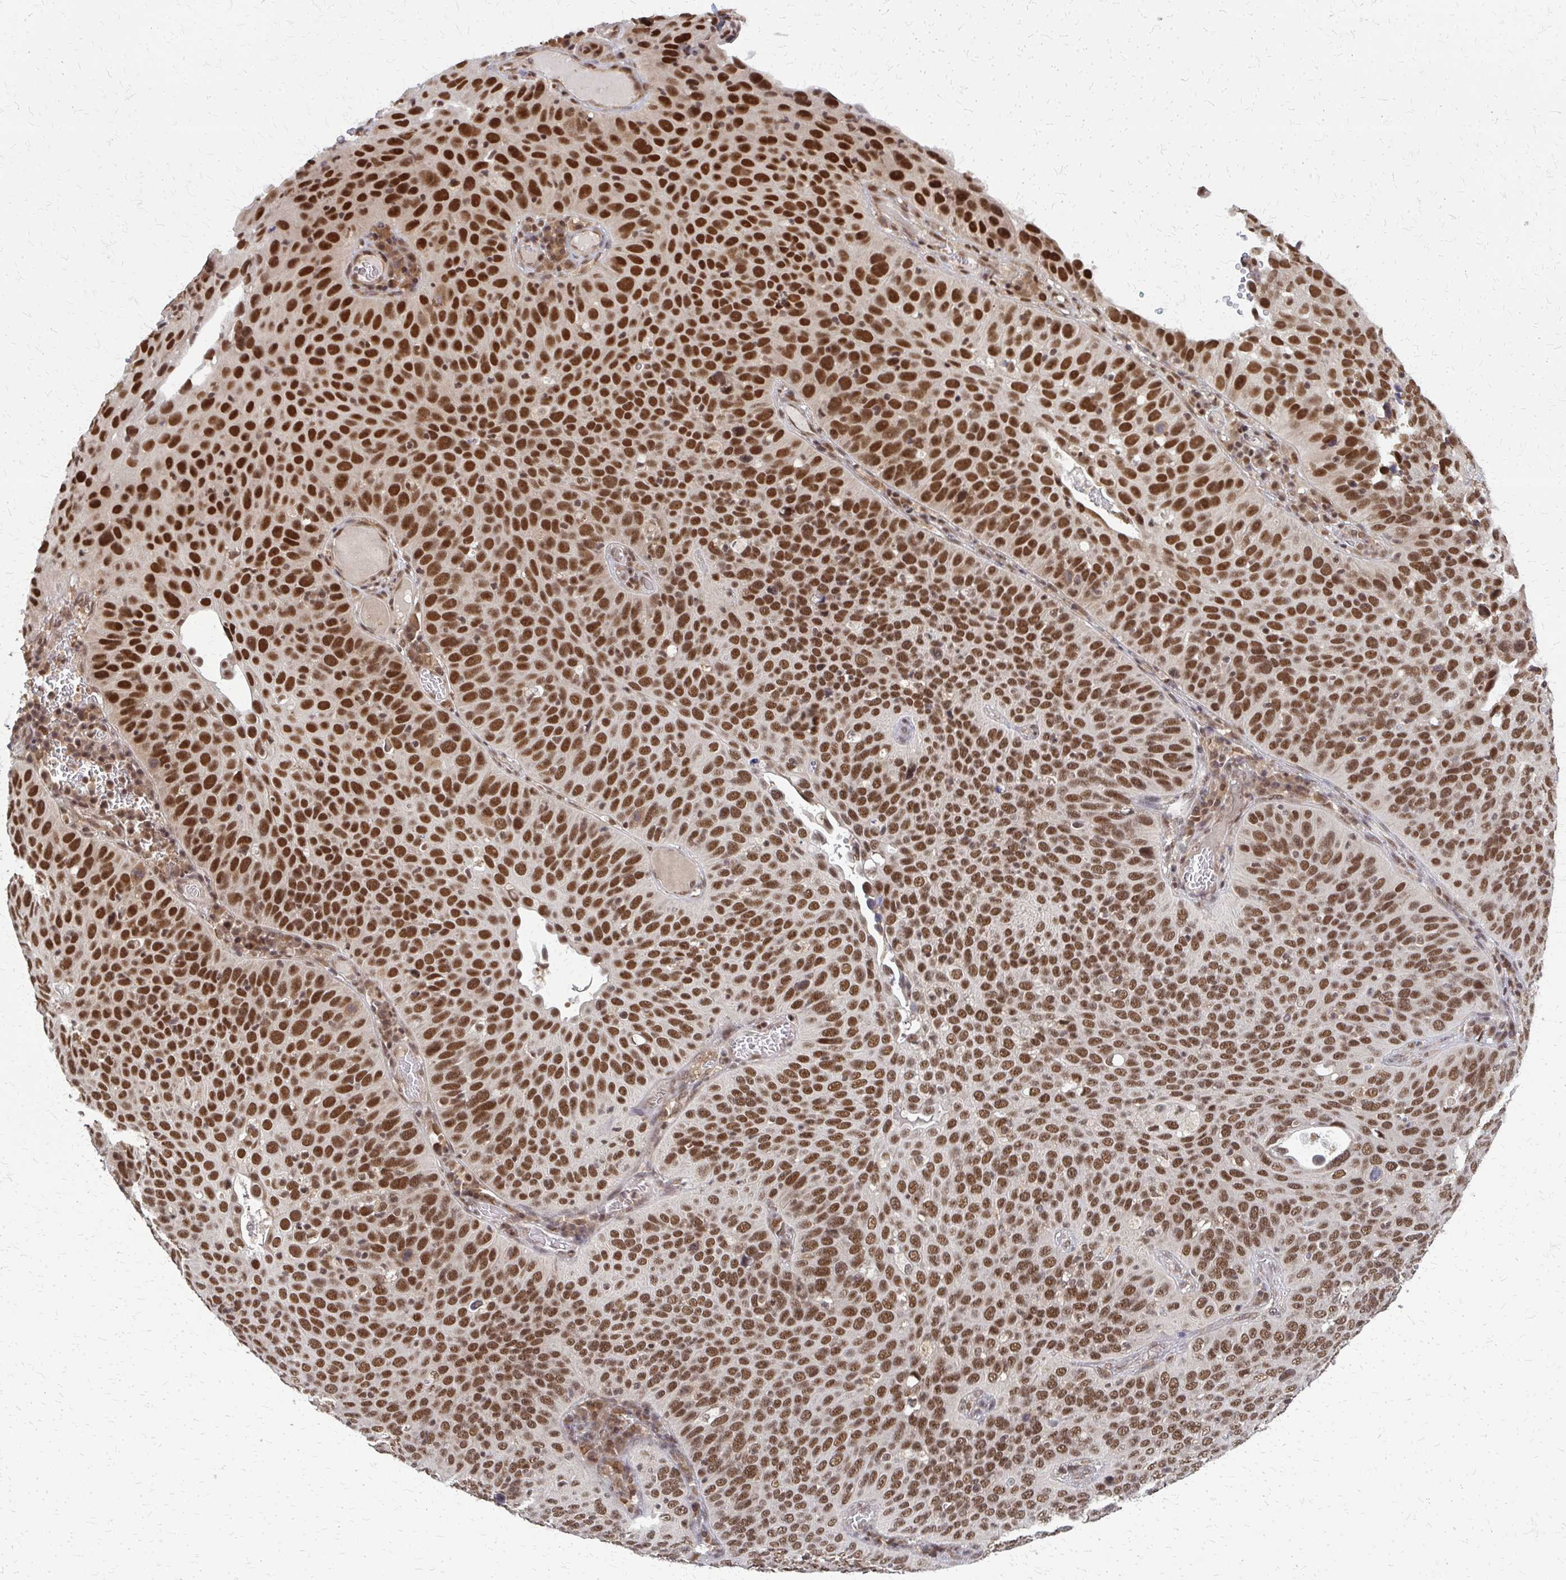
{"staining": {"intensity": "strong", "quantity": ">75%", "location": "nuclear"}, "tissue": "cervical cancer", "cell_type": "Tumor cells", "image_type": "cancer", "snomed": [{"axis": "morphology", "description": "Squamous cell carcinoma, NOS"}, {"axis": "topography", "description": "Cervix"}], "caption": "A photomicrograph showing strong nuclear expression in approximately >75% of tumor cells in squamous cell carcinoma (cervical), as visualized by brown immunohistochemical staining.", "gene": "HDAC3", "patient": {"sex": "female", "age": 36}}